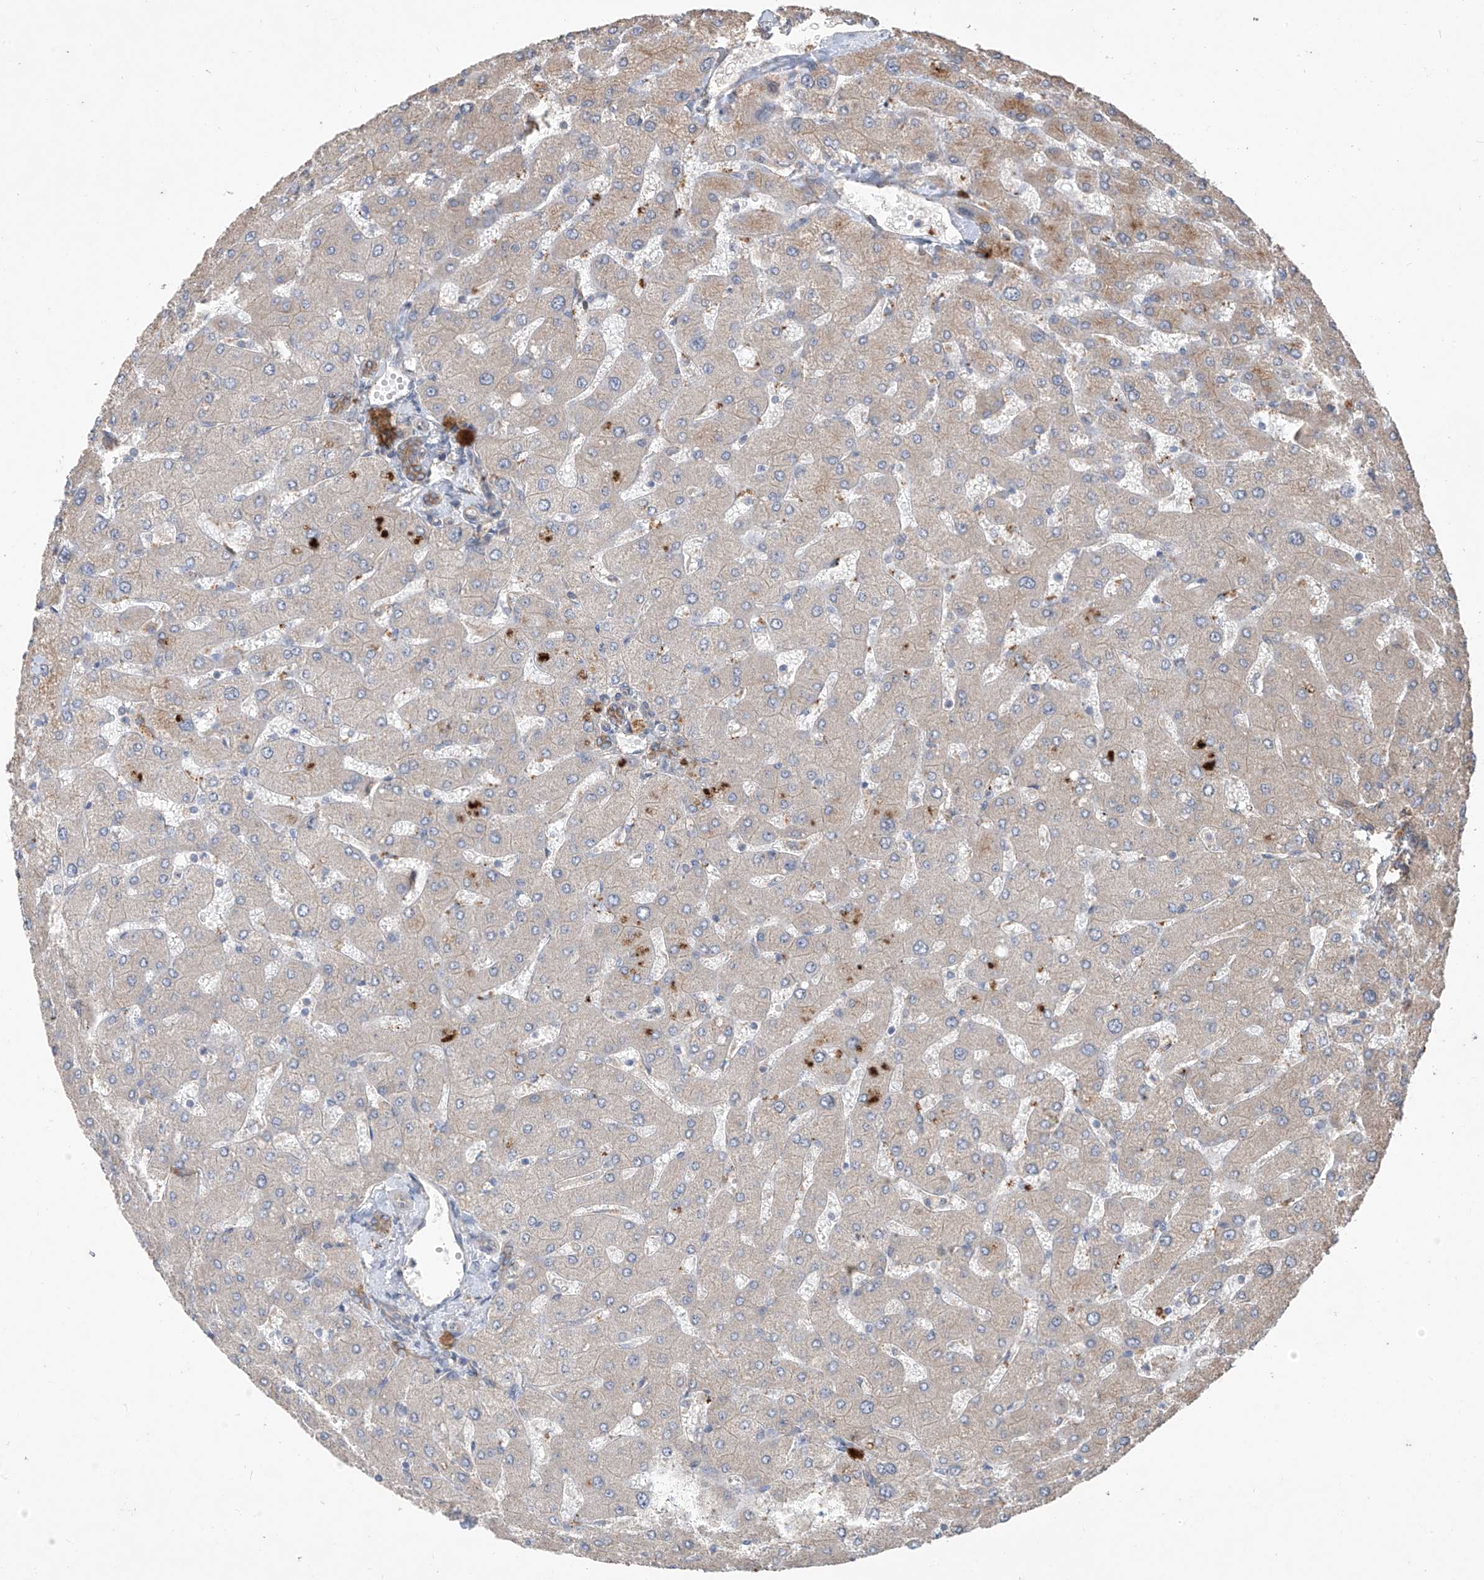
{"staining": {"intensity": "moderate", "quantity": ">75%", "location": "cytoplasmic/membranous"}, "tissue": "liver", "cell_type": "Cholangiocytes", "image_type": "normal", "snomed": [{"axis": "morphology", "description": "Normal tissue, NOS"}, {"axis": "topography", "description": "Liver"}], "caption": "The immunohistochemical stain highlights moderate cytoplasmic/membranous positivity in cholangiocytes of unremarkable liver.", "gene": "AGBL5", "patient": {"sex": "male", "age": 55}}